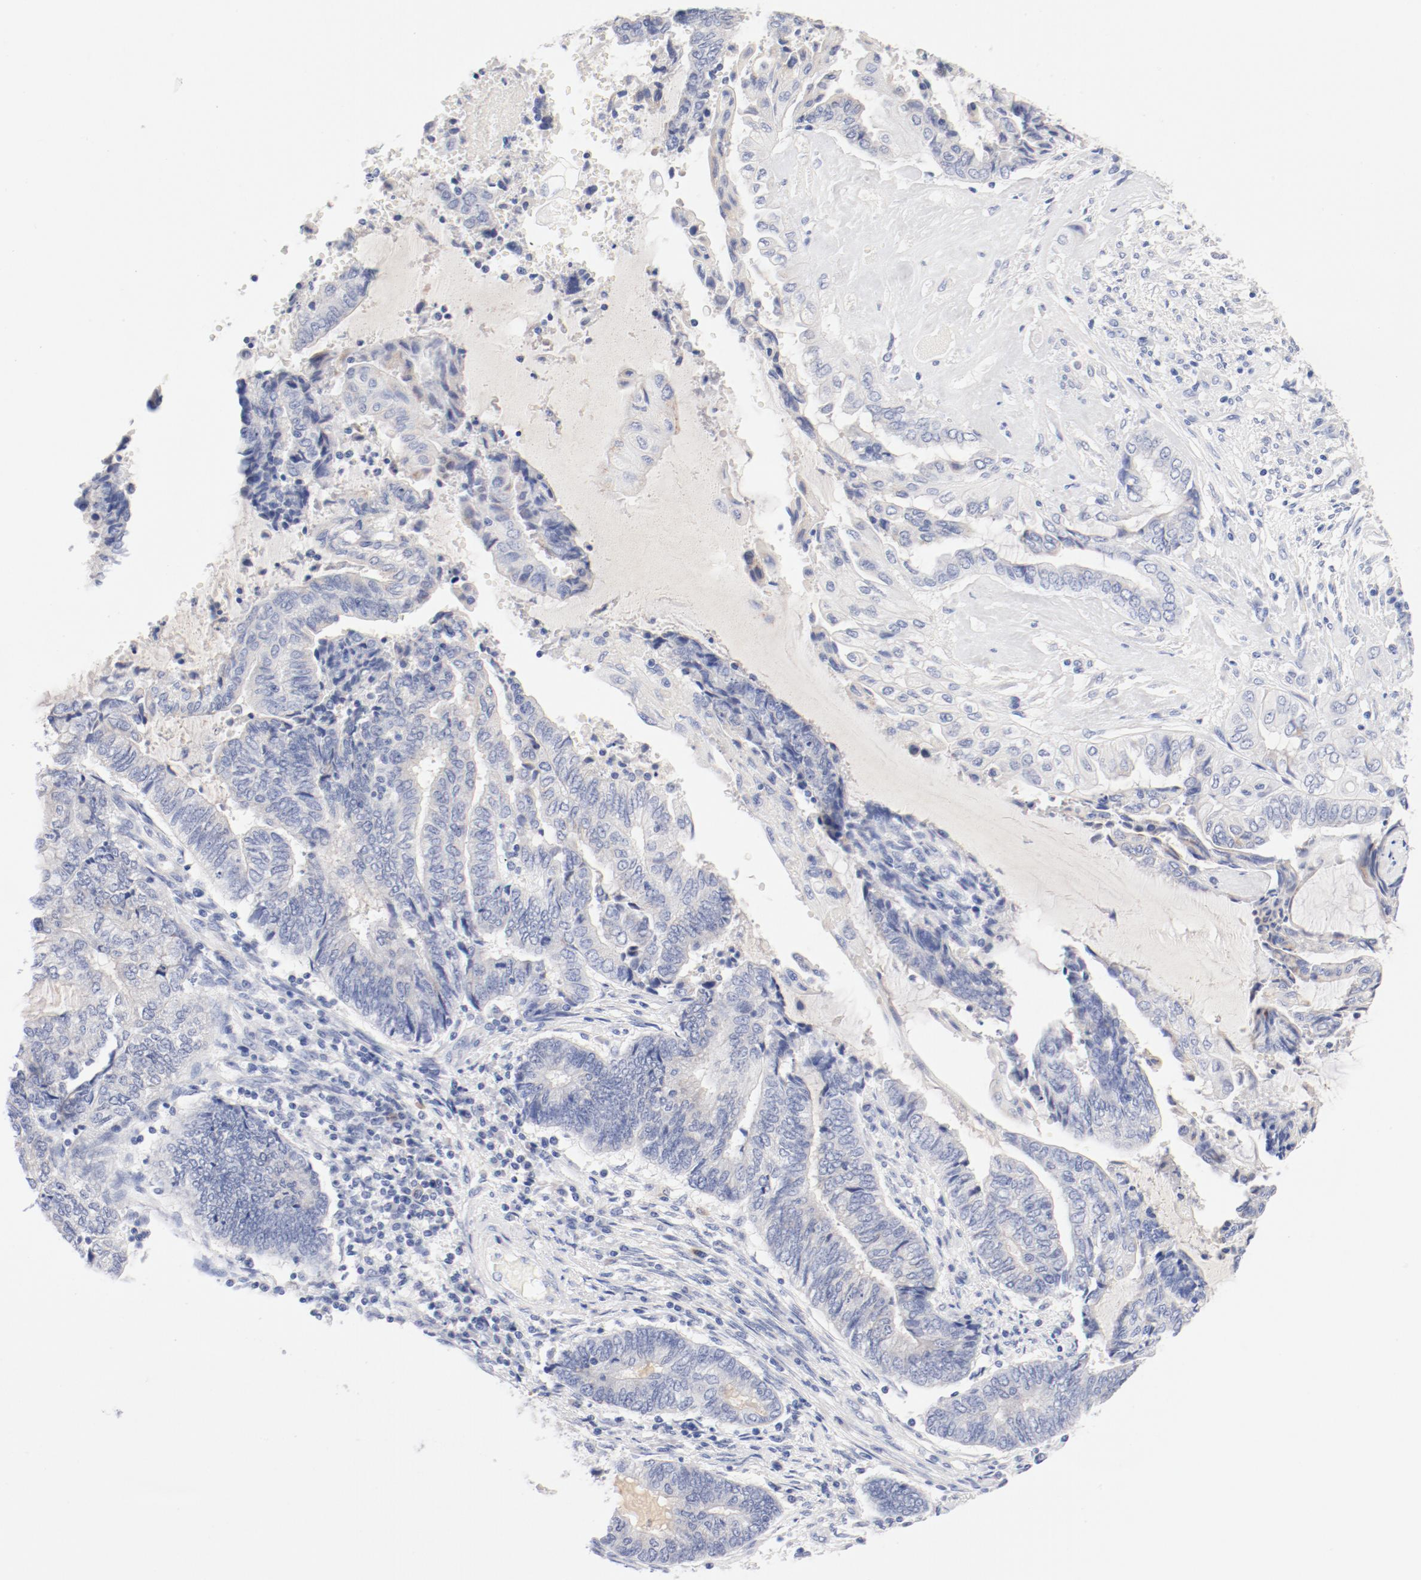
{"staining": {"intensity": "negative", "quantity": "none", "location": "none"}, "tissue": "endometrial cancer", "cell_type": "Tumor cells", "image_type": "cancer", "snomed": [{"axis": "morphology", "description": "Adenocarcinoma, NOS"}, {"axis": "topography", "description": "Uterus"}, {"axis": "topography", "description": "Endometrium"}], "caption": "Immunohistochemical staining of endometrial adenocarcinoma shows no significant staining in tumor cells. (DAB immunohistochemistry with hematoxylin counter stain).", "gene": "HOMER1", "patient": {"sex": "female", "age": 70}}